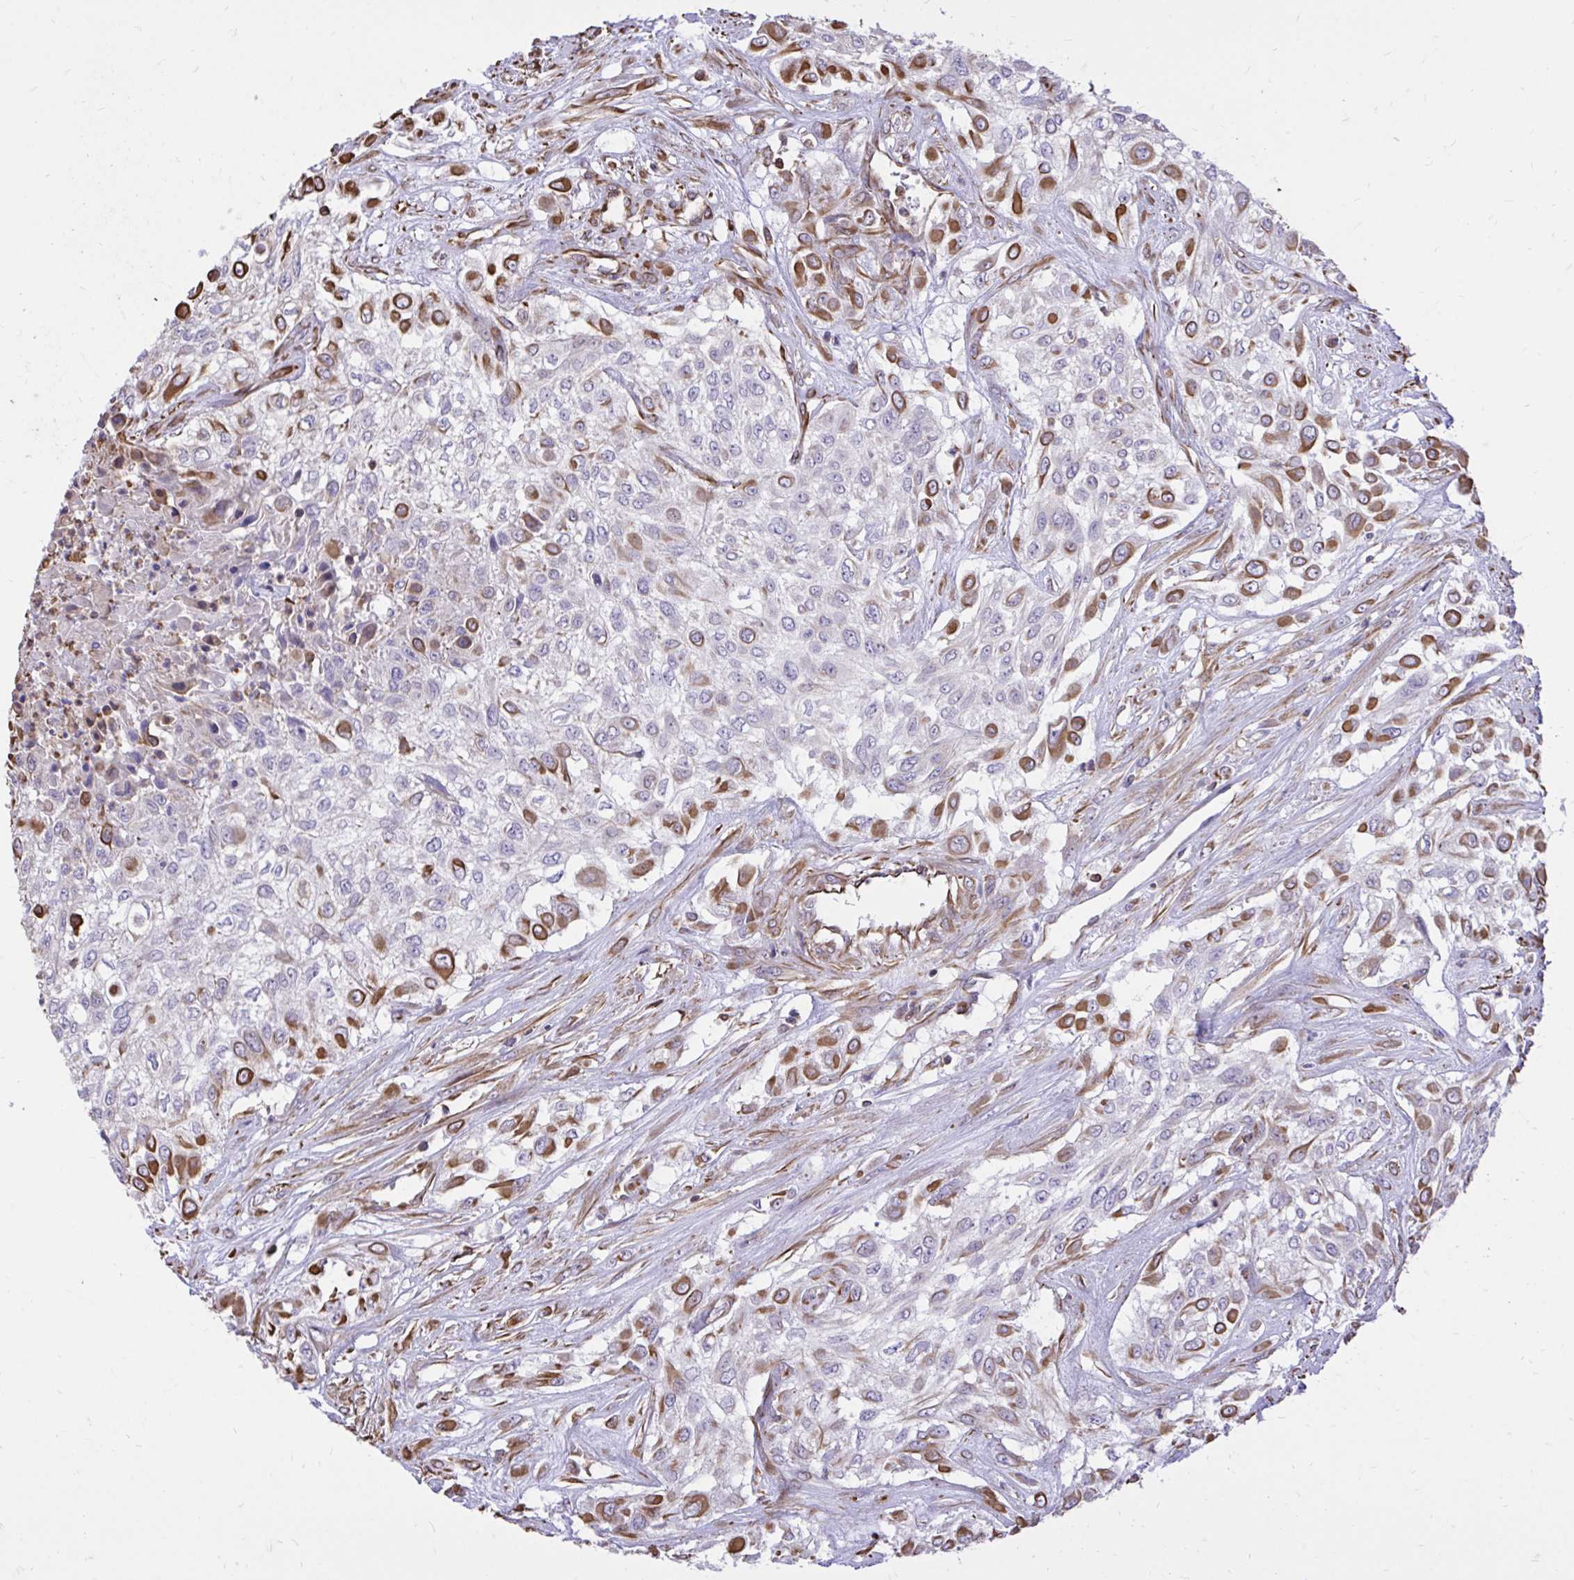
{"staining": {"intensity": "moderate", "quantity": "<25%", "location": "cytoplasmic/membranous"}, "tissue": "urothelial cancer", "cell_type": "Tumor cells", "image_type": "cancer", "snomed": [{"axis": "morphology", "description": "Urothelial carcinoma, High grade"}, {"axis": "topography", "description": "Urinary bladder"}], "caption": "Urothelial cancer stained for a protein demonstrates moderate cytoplasmic/membranous positivity in tumor cells. Ihc stains the protein in brown and the nuclei are stained blue.", "gene": "RNF103", "patient": {"sex": "male", "age": 57}}